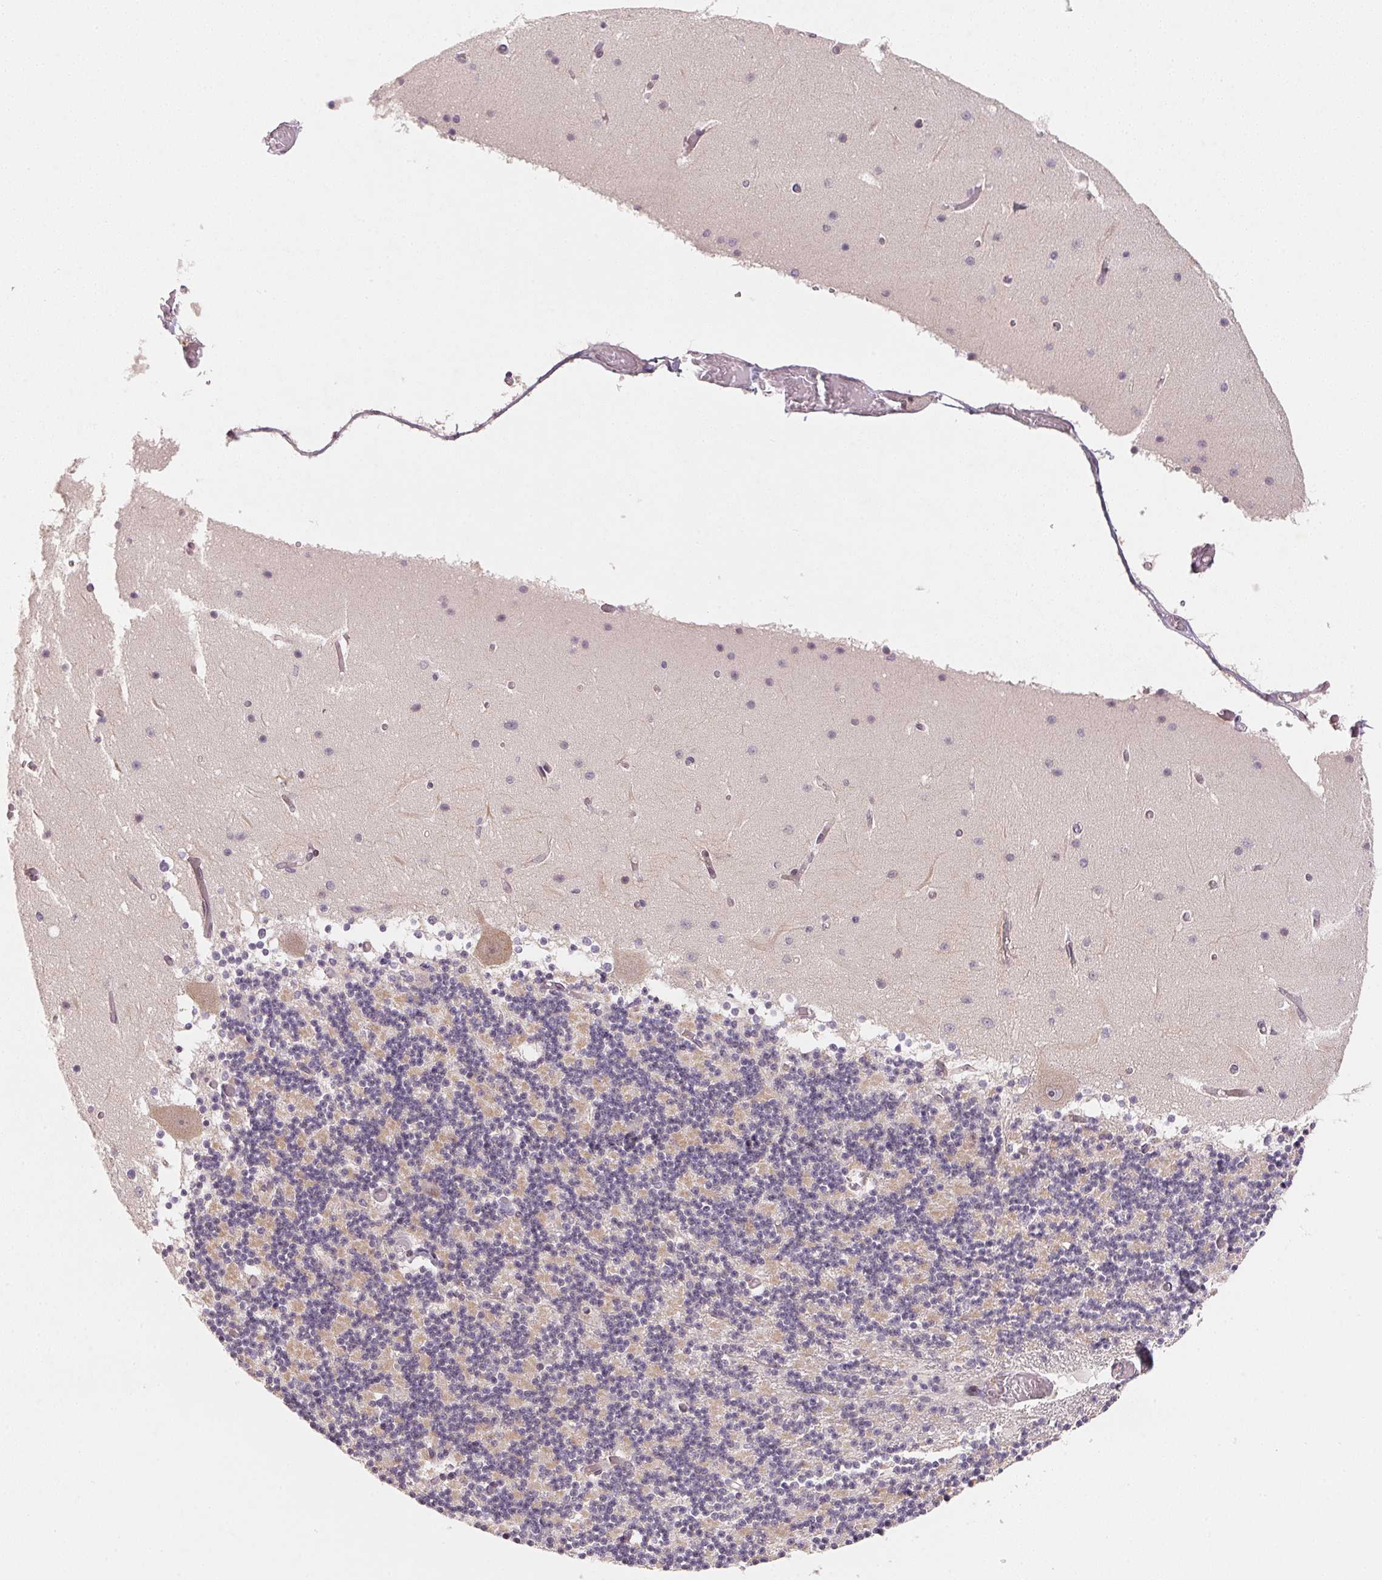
{"staining": {"intensity": "weak", "quantity": "25%-75%", "location": "cytoplasmic/membranous"}, "tissue": "cerebellum", "cell_type": "Cells in granular layer", "image_type": "normal", "snomed": [{"axis": "morphology", "description": "Normal tissue, NOS"}, {"axis": "topography", "description": "Cerebellum"}], "caption": "Cells in granular layer reveal weak cytoplasmic/membranous positivity in about 25%-75% of cells in normal cerebellum. The protein is shown in brown color, while the nuclei are stained blue.", "gene": "EI24", "patient": {"sex": "female", "age": 28}}